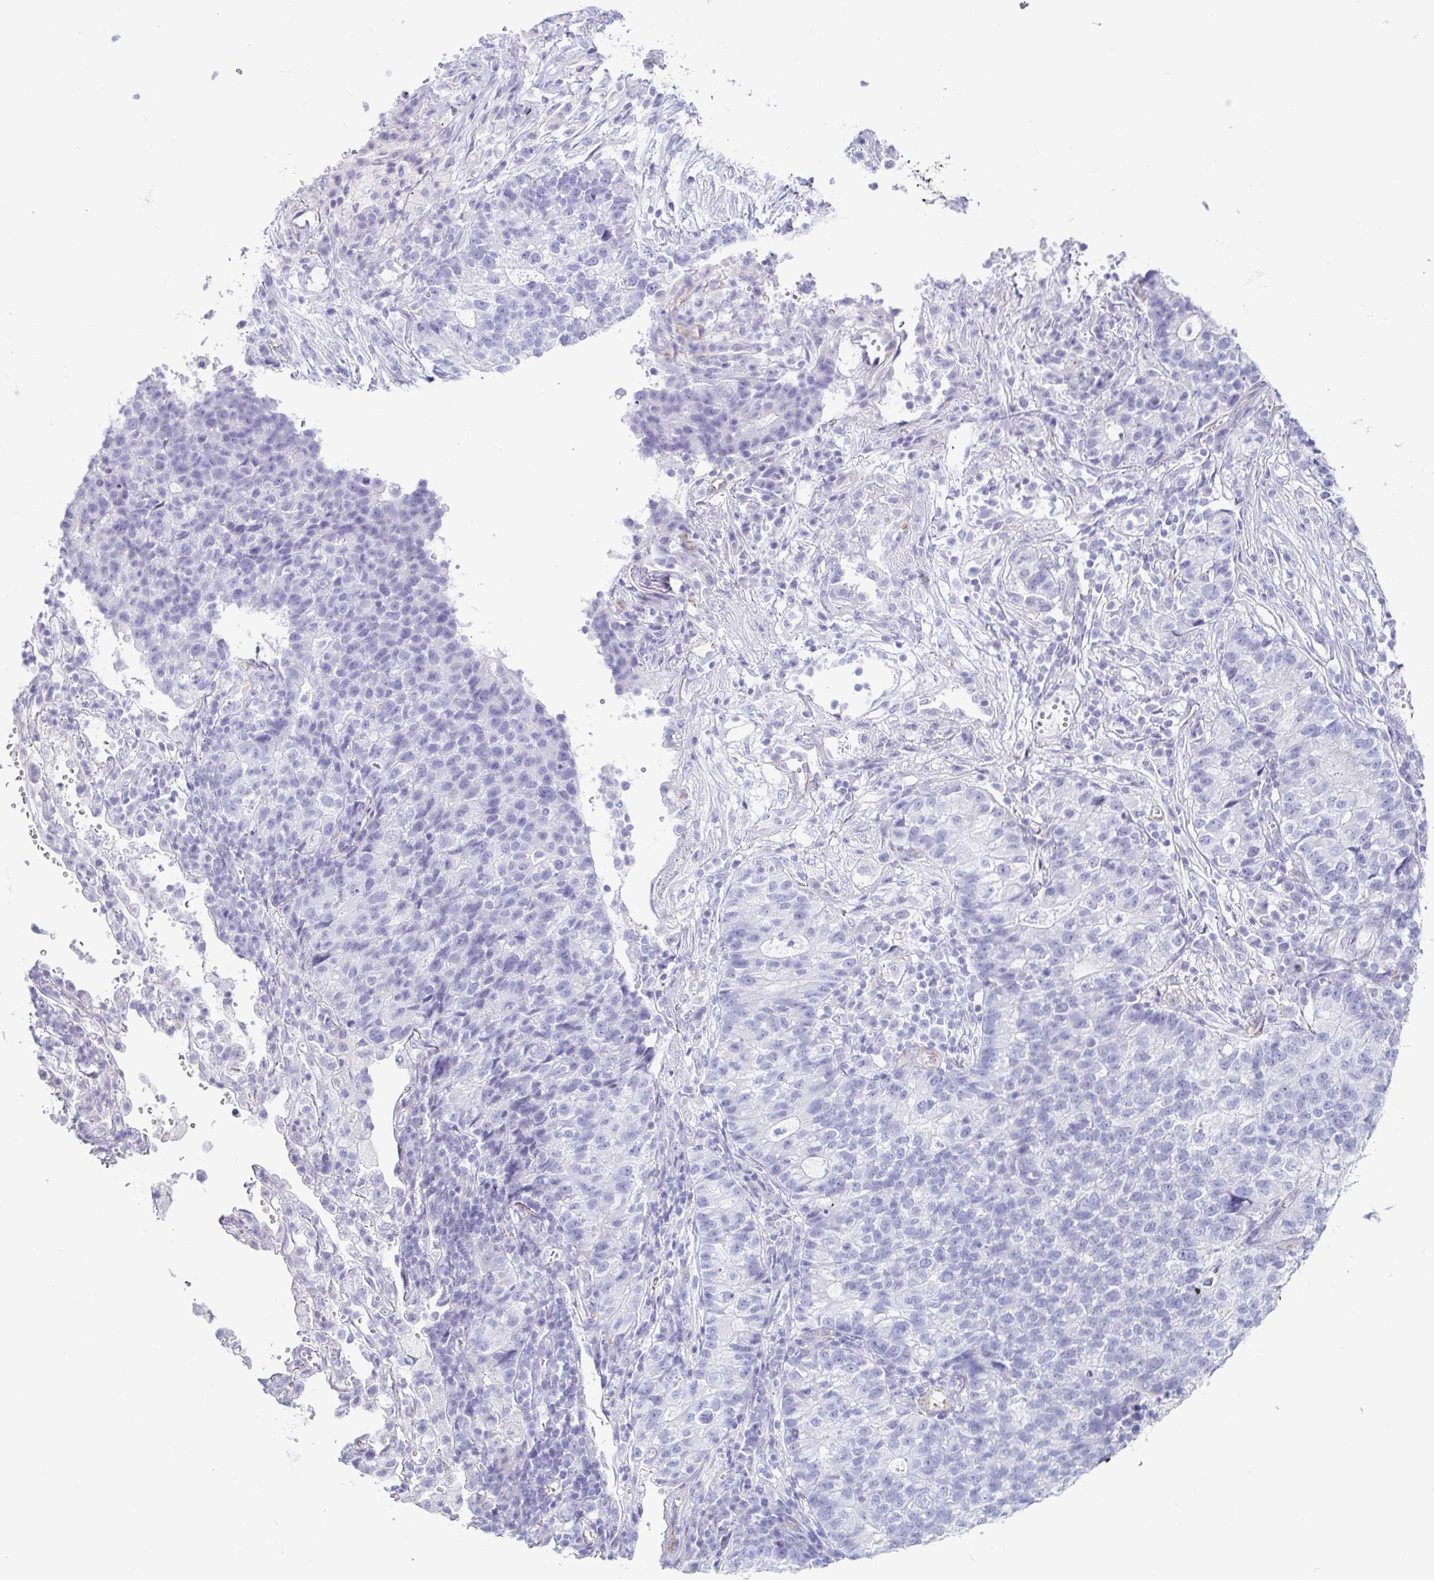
{"staining": {"intensity": "negative", "quantity": "none", "location": "none"}, "tissue": "lung cancer", "cell_type": "Tumor cells", "image_type": "cancer", "snomed": [{"axis": "morphology", "description": "Adenocarcinoma, NOS"}, {"axis": "topography", "description": "Lung"}], "caption": "An IHC image of lung cancer (adenocarcinoma) is shown. There is no staining in tumor cells of lung cancer (adenocarcinoma).", "gene": "PRR27", "patient": {"sex": "male", "age": 57}}